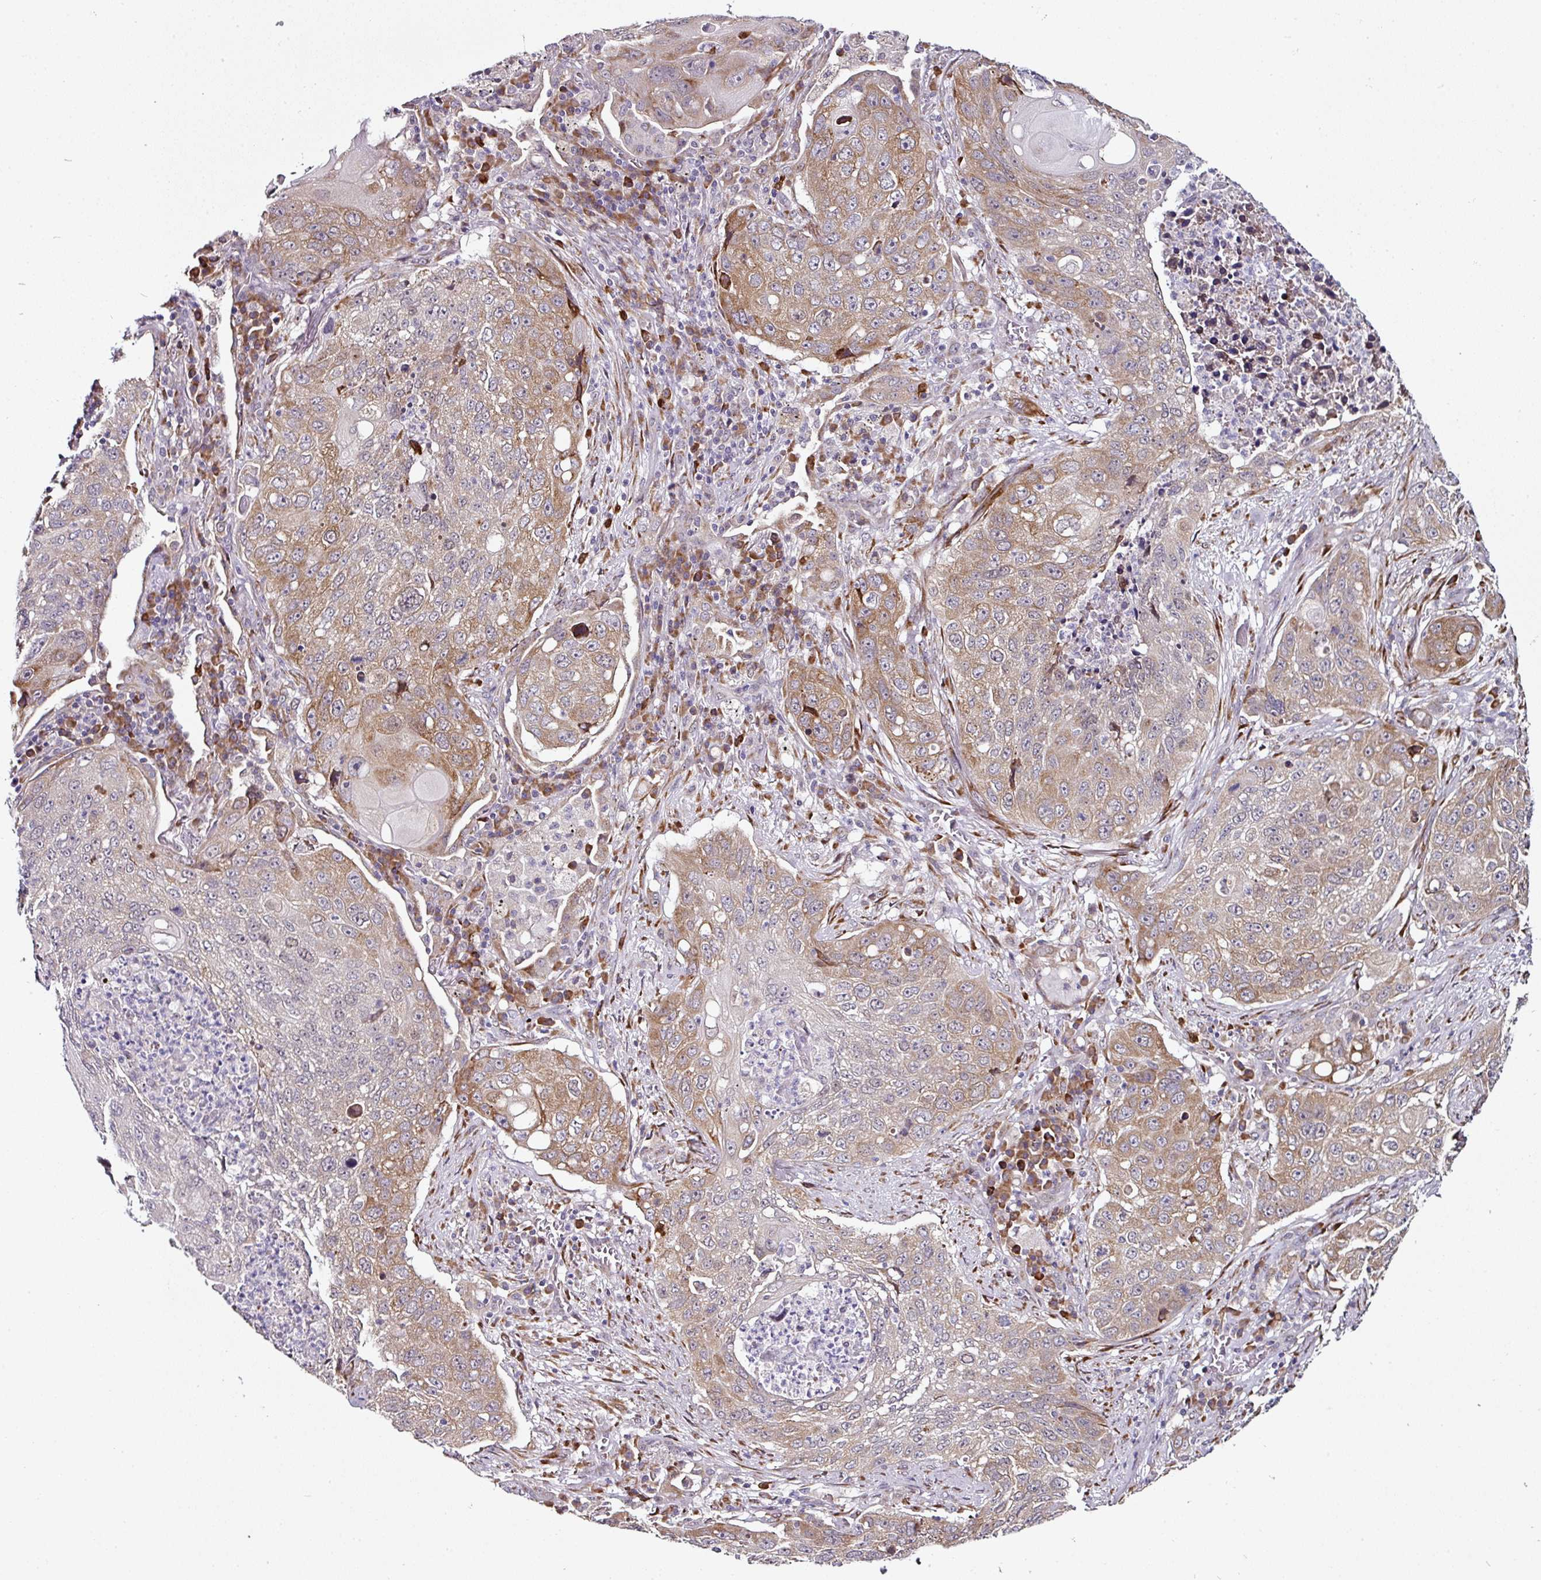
{"staining": {"intensity": "moderate", "quantity": "25%-75%", "location": "cytoplasmic/membranous"}, "tissue": "lung cancer", "cell_type": "Tumor cells", "image_type": "cancer", "snomed": [{"axis": "morphology", "description": "Squamous cell carcinoma, NOS"}, {"axis": "topography", "description": "Lung"}], "caption": "A histopathology image of human lung squamous cell carcinoma stained for a protein exhibits moderate cytoplasmic/membranous brown staining in tumor cells. The staining is performed using DAB (3,3'-diaminobenzidine) brown chromogen to label protein expression. The nuclei are counter-stained blue using hematoxylin.", "gene": "APOLD1", "patient": {"sex": "female", "age": 63}}